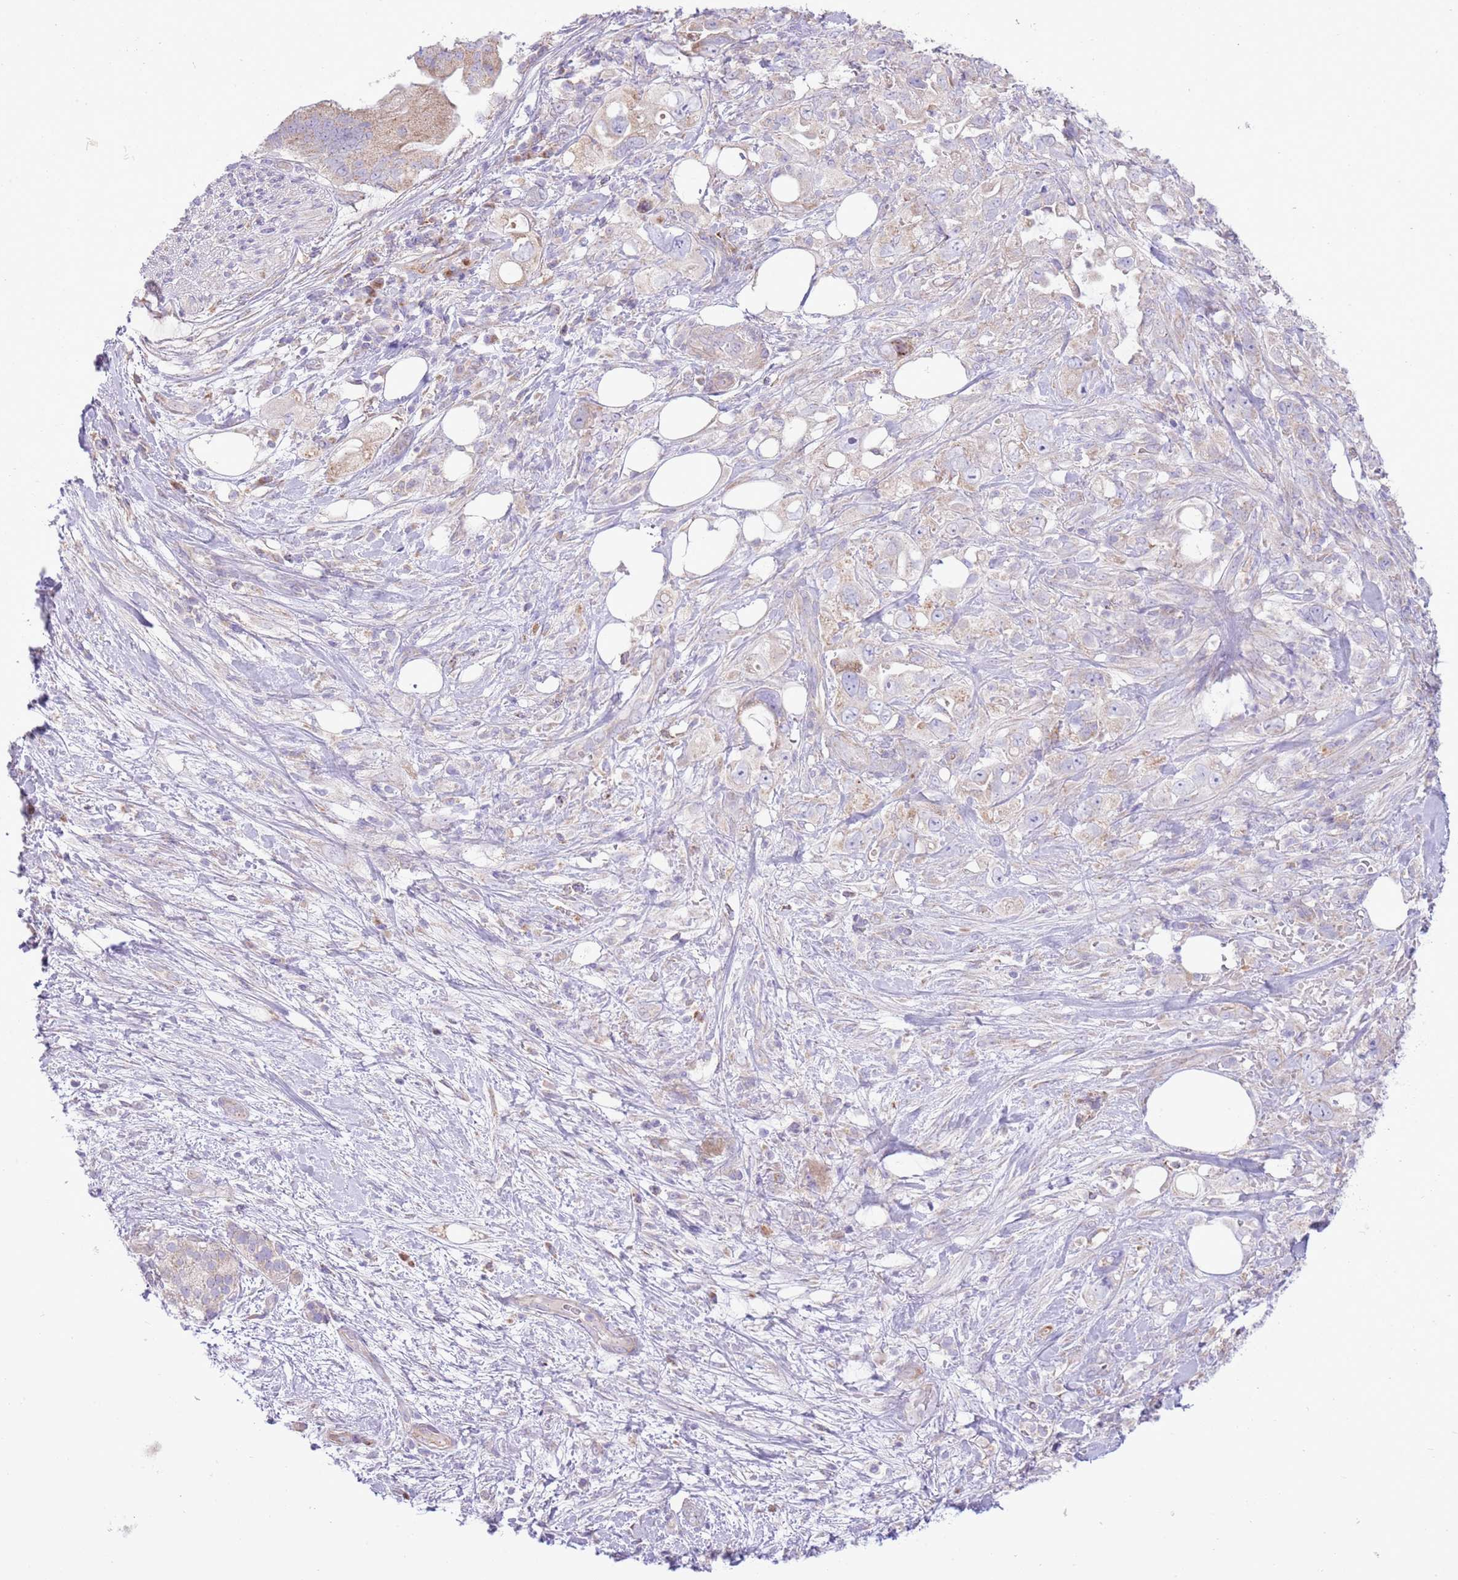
{"staining": {"intensity": "weak", "quantity": "25%-75%", "location": "cytoplasmic/membranous"}, "tissue": "pancreatic cancer", "cell_type": "Tumor cells", "image_type": "cancer", "snomed": [{"axis": "morphology", "description": "Adenocarcinoma, NOS"}, {"axis": "topography", "description": "Pancreas"}], "caption": "Brown immunohistochemical staining in human pancreatic cancer (adenocarcinoma) reveals weak cytoplasmic/membranous expression in about 25%-75% of tumor cells.", "gene": "OAZ2", "patient": {"sex": "female", "age": 61}}